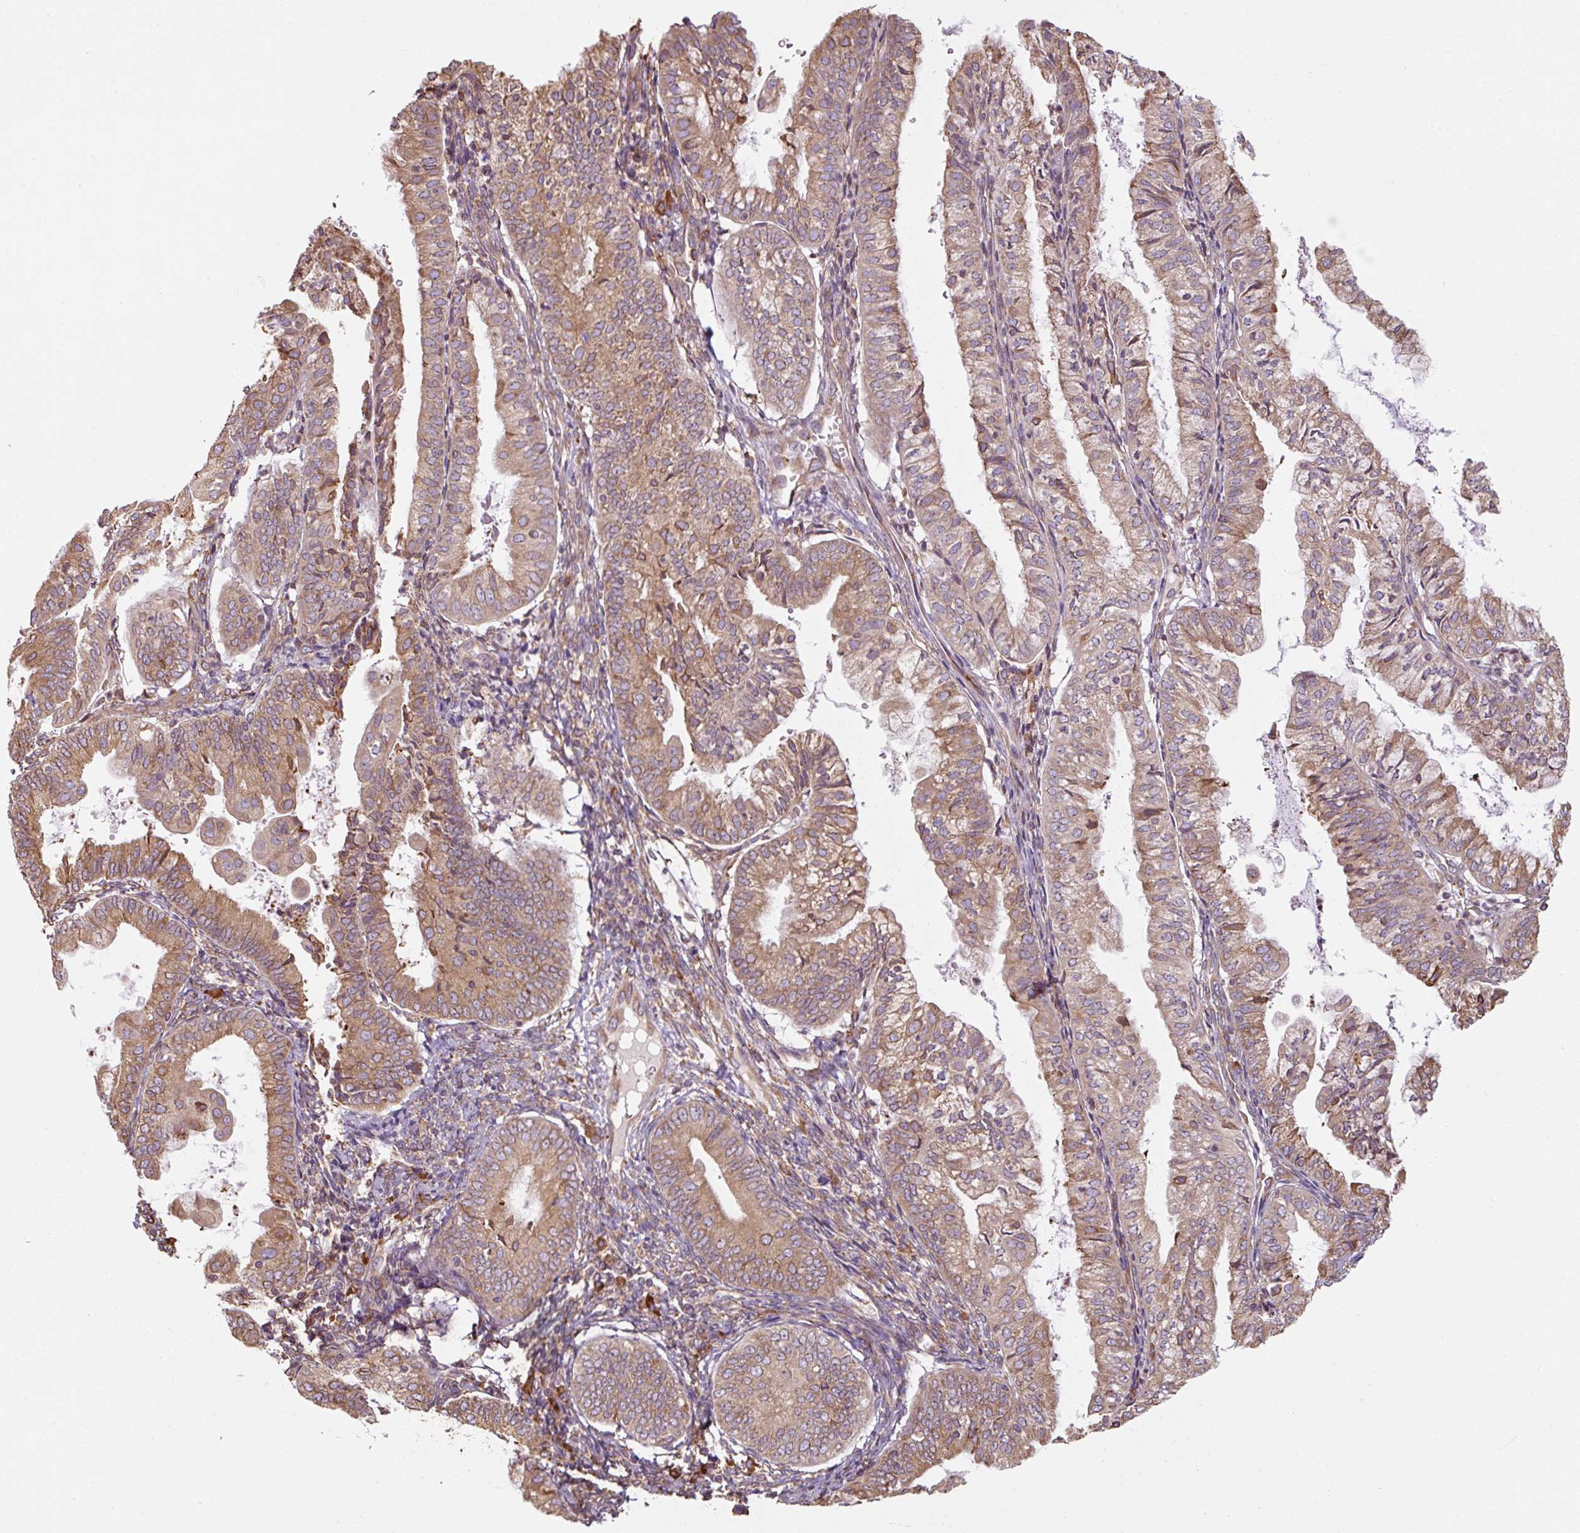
{"staining": {"intensity": "moderate", "quantity": "25%-75%", "location": "cytoplasmic/membranous"}, "tissue": "endometrial cancer", "cell_type": "Tumor cells", "image_type": "cancer", "snomed": [{"axis": "morphology", "description": "Adenocarcinoma, NOS"}, {"axis": "topography", "description": "Endometrium"}], "caption": "Immunohistochemical staining of adenocarcinoma (endometrial) reveals moderate cytoplasmic/membranous protein expression in approximately 25%-75% of tumor cells.", "gene": "PRKCSH", "patient": {"sex": "female", "age": 55}}